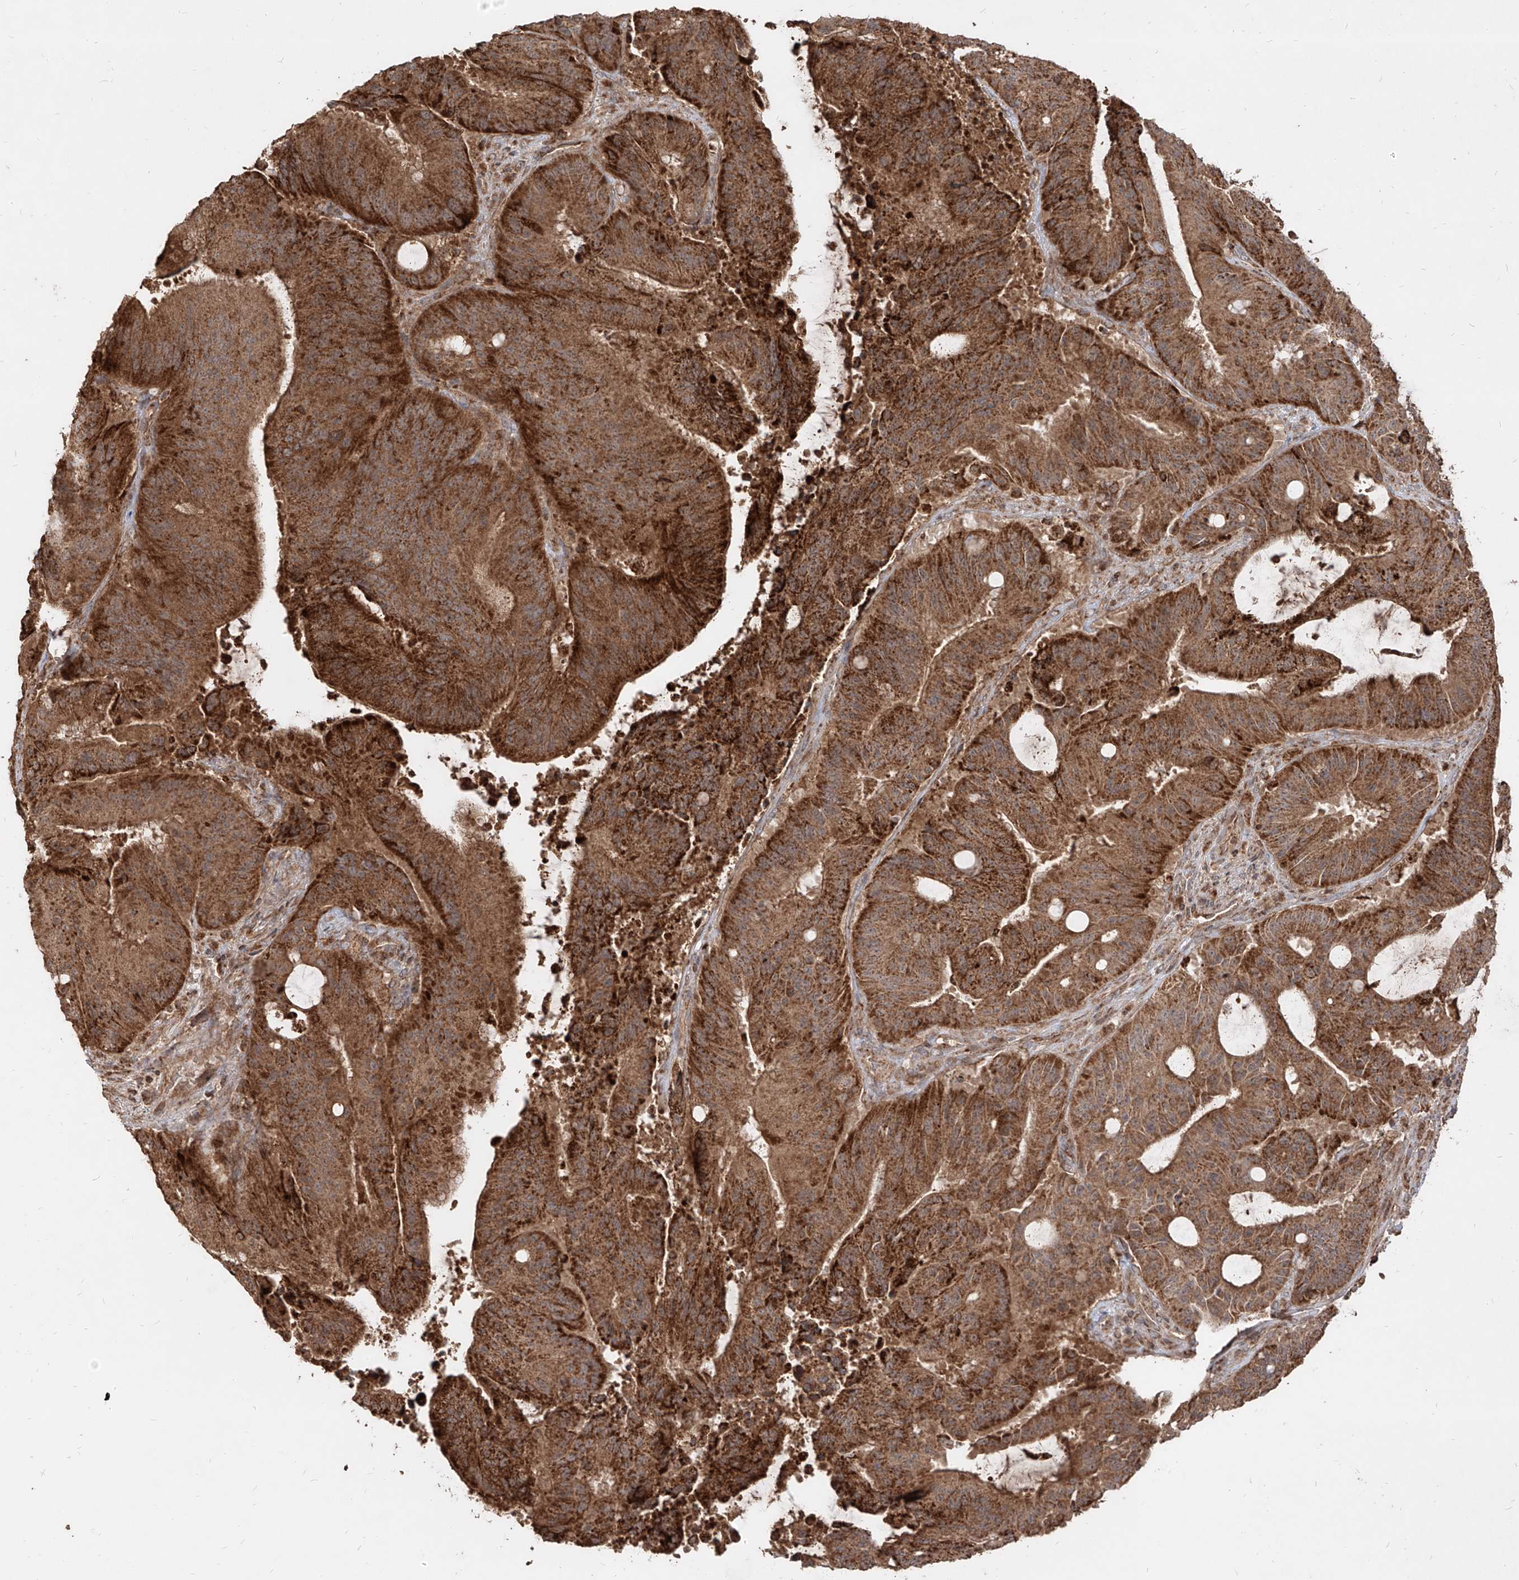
{"staining": {"intensity": "strong", "quantity": ">75%", "location": "cytoplasmic/membranous"}, "tissue": "liver cancer", "cell_type": "Tumor cells", "image_type": "cancer", "snomed": [{"axis": "morphology", "description": "Normal tissue, NOS"}, {"axis": "morphology", "description": "Cholangiocarcinoma"}, {"axis": "topography", "description": "Liver"}, {"axis": "topography", "description": "Peripheral nerve tissue"}], "caption": "Liver cholangiocarcinoma stained for a protein (brown) exhibits strong cytoplasmic/membranous positive positivity in about >75% of tumor cells.", "gene": "AIM2", "patient": {"sex": "female", "age": 73}}